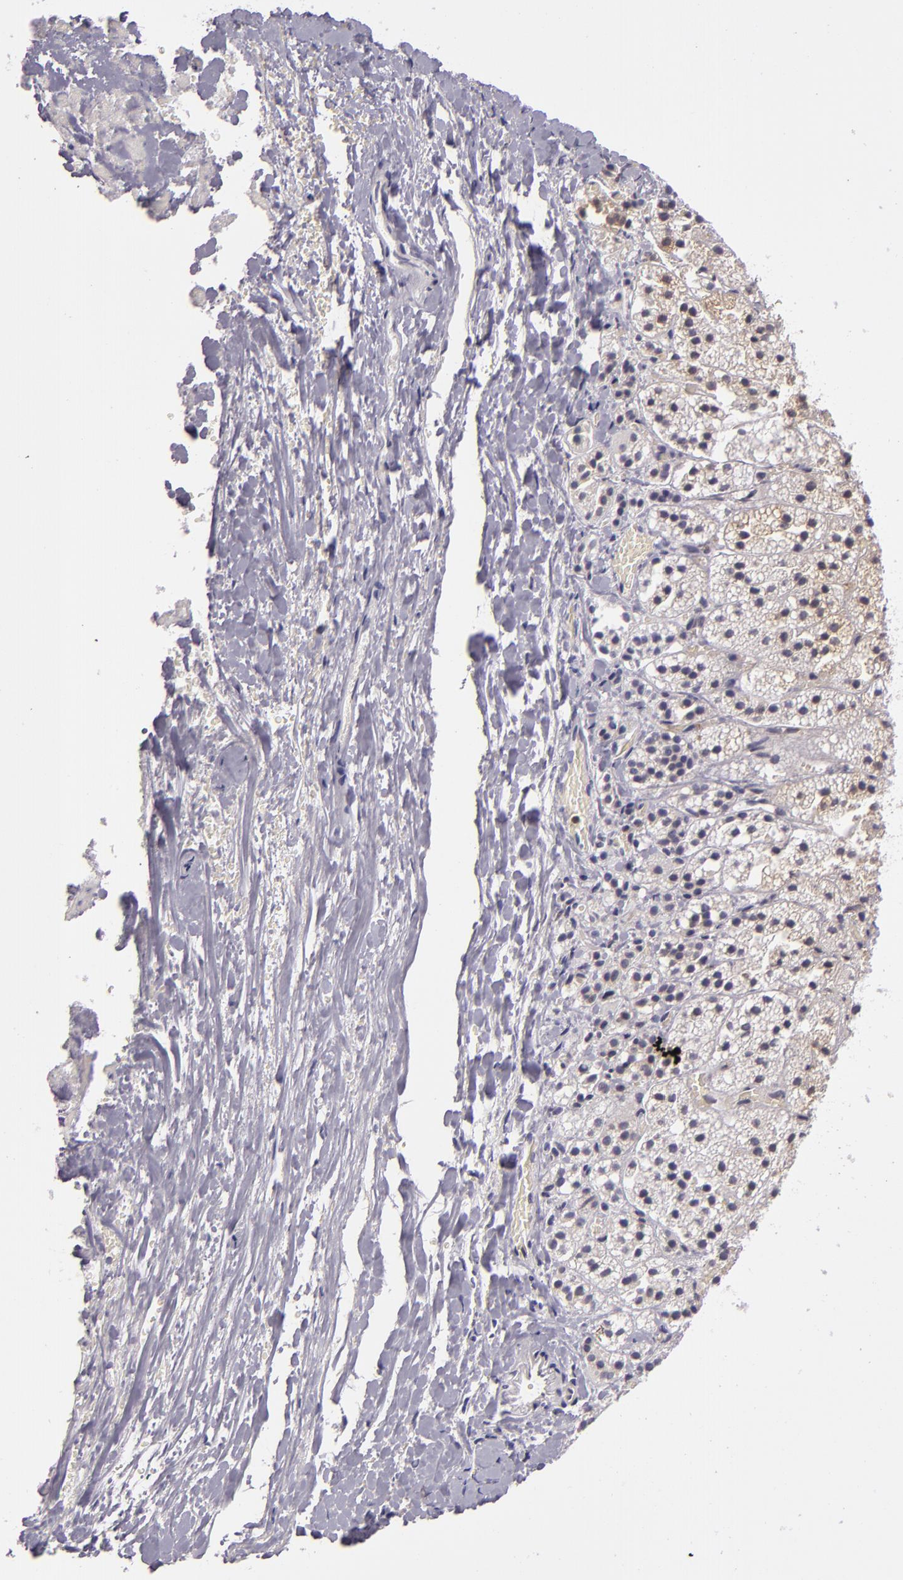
{"staining": {"intensity": "weak", "quantity": "25%-75%", "location": "cytoplasmic/membranous"}, "tissue": "adrenal gland", "cell_type": "Glandular cells", "image_type": "normal", "snomed": [{"axis": "morphology", "description": "Normal tissue, NOS"}, {"axis": "topography", "description": "Adrenal gland"}], "caption": "A photomicrograph of human adrenal gland stained for a protein reveals weak cytoplasmic/membranous brown staining in glandular cells.", "gene": "UPF3B", "patient": {"sex": "female", "age": 44}}